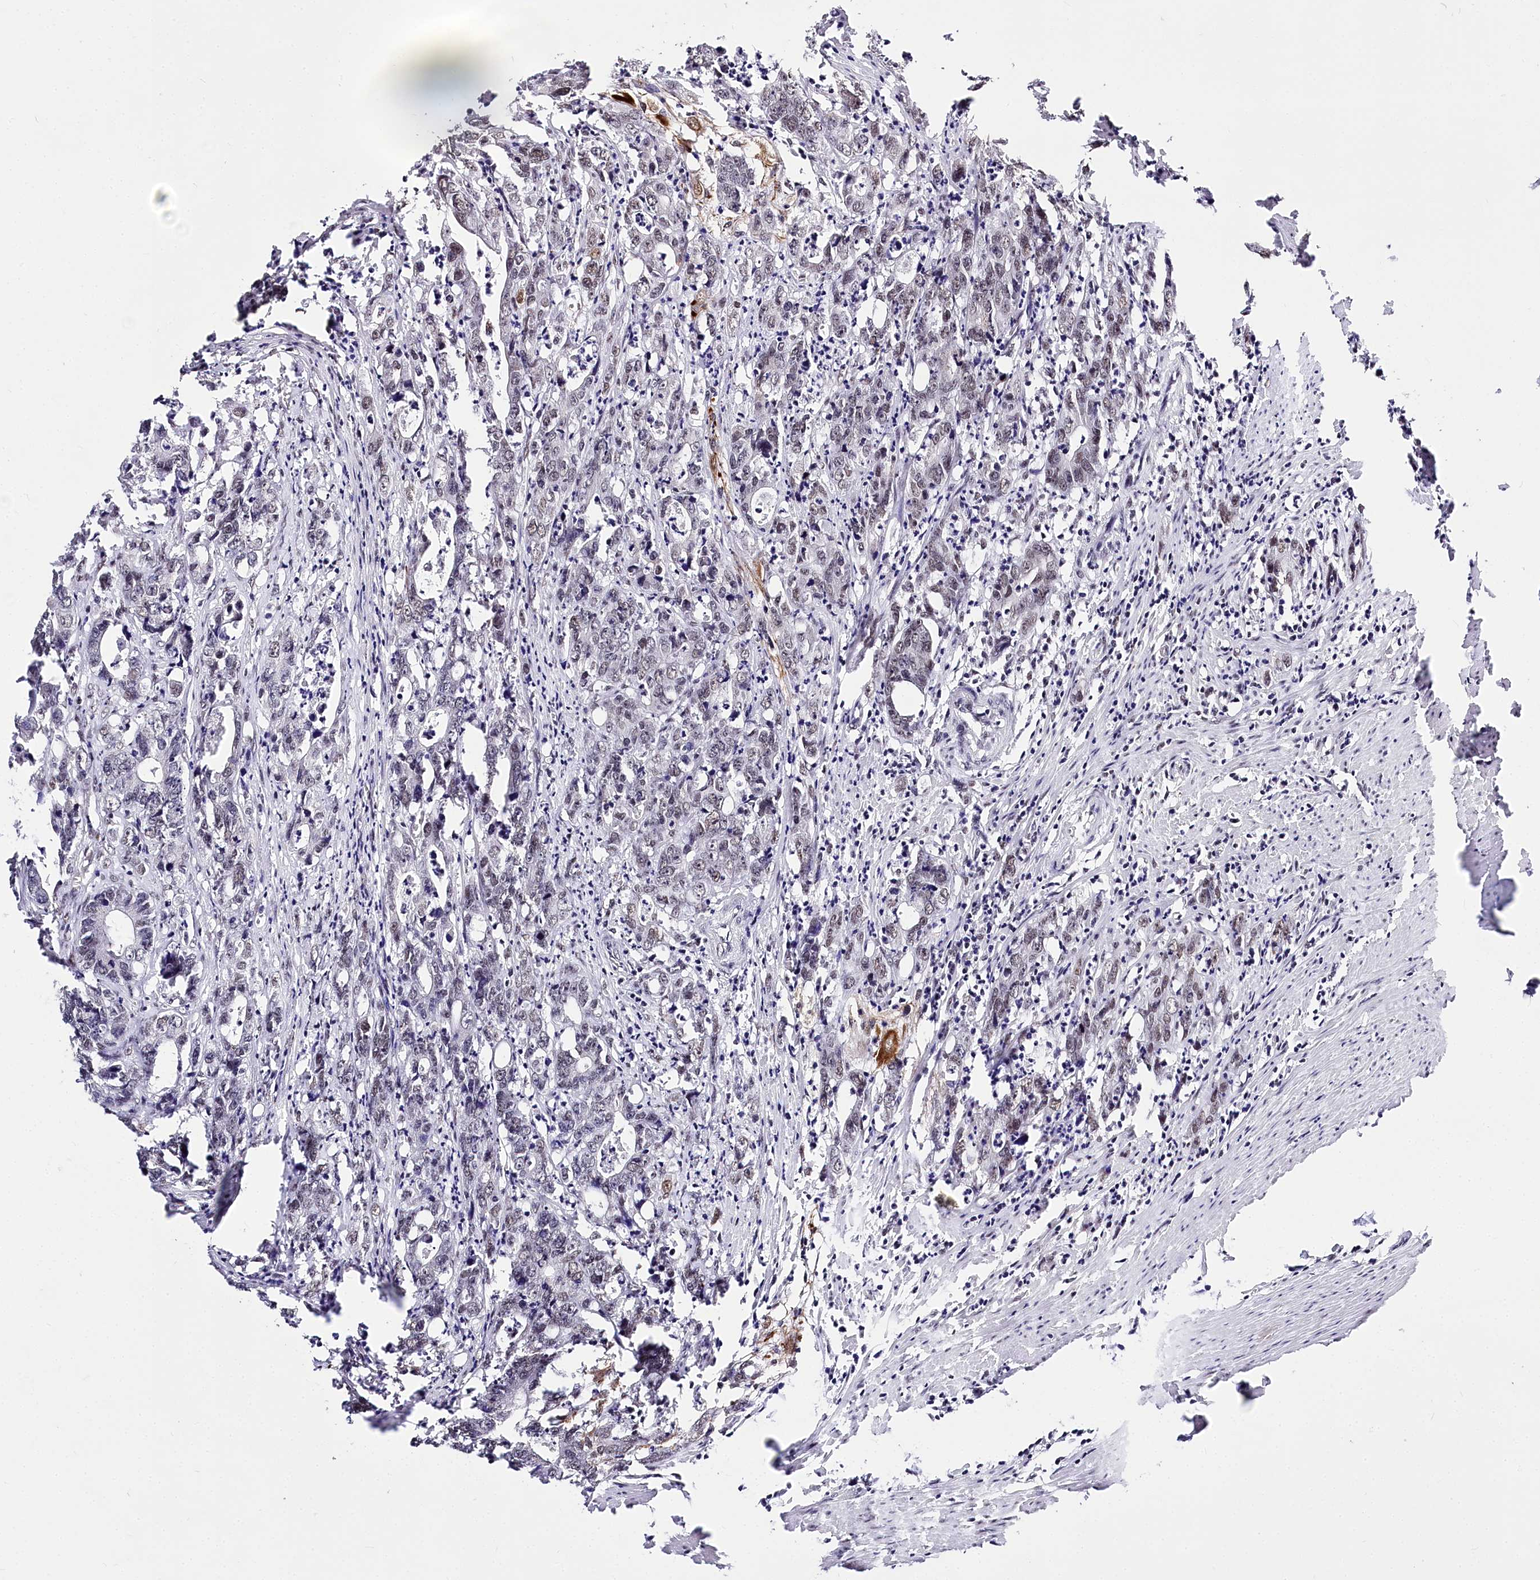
{"staining": {"intensity": "weak", "quantity": "<25%", "location": "nuclear"}, "tissue": "colorectal cancer", "cell_type": "Tumor cells", "image_type": "cancer", "snomed": [{"axis": "morphology", "description": "Adenocarcinoma, NOS"}, {"axis": "topography", "description": "Colon"}], "caption": "A high-resolution histopathology image shows IHC staining of adenocarcinoma (colorectal), which reveals no significant expression in tumor cells. (DAB immunohistochemistry (IHC) with hematoxylin counter stain).", "gene": "POU4F3", "patient": {"sex": "female", "age": 75}}